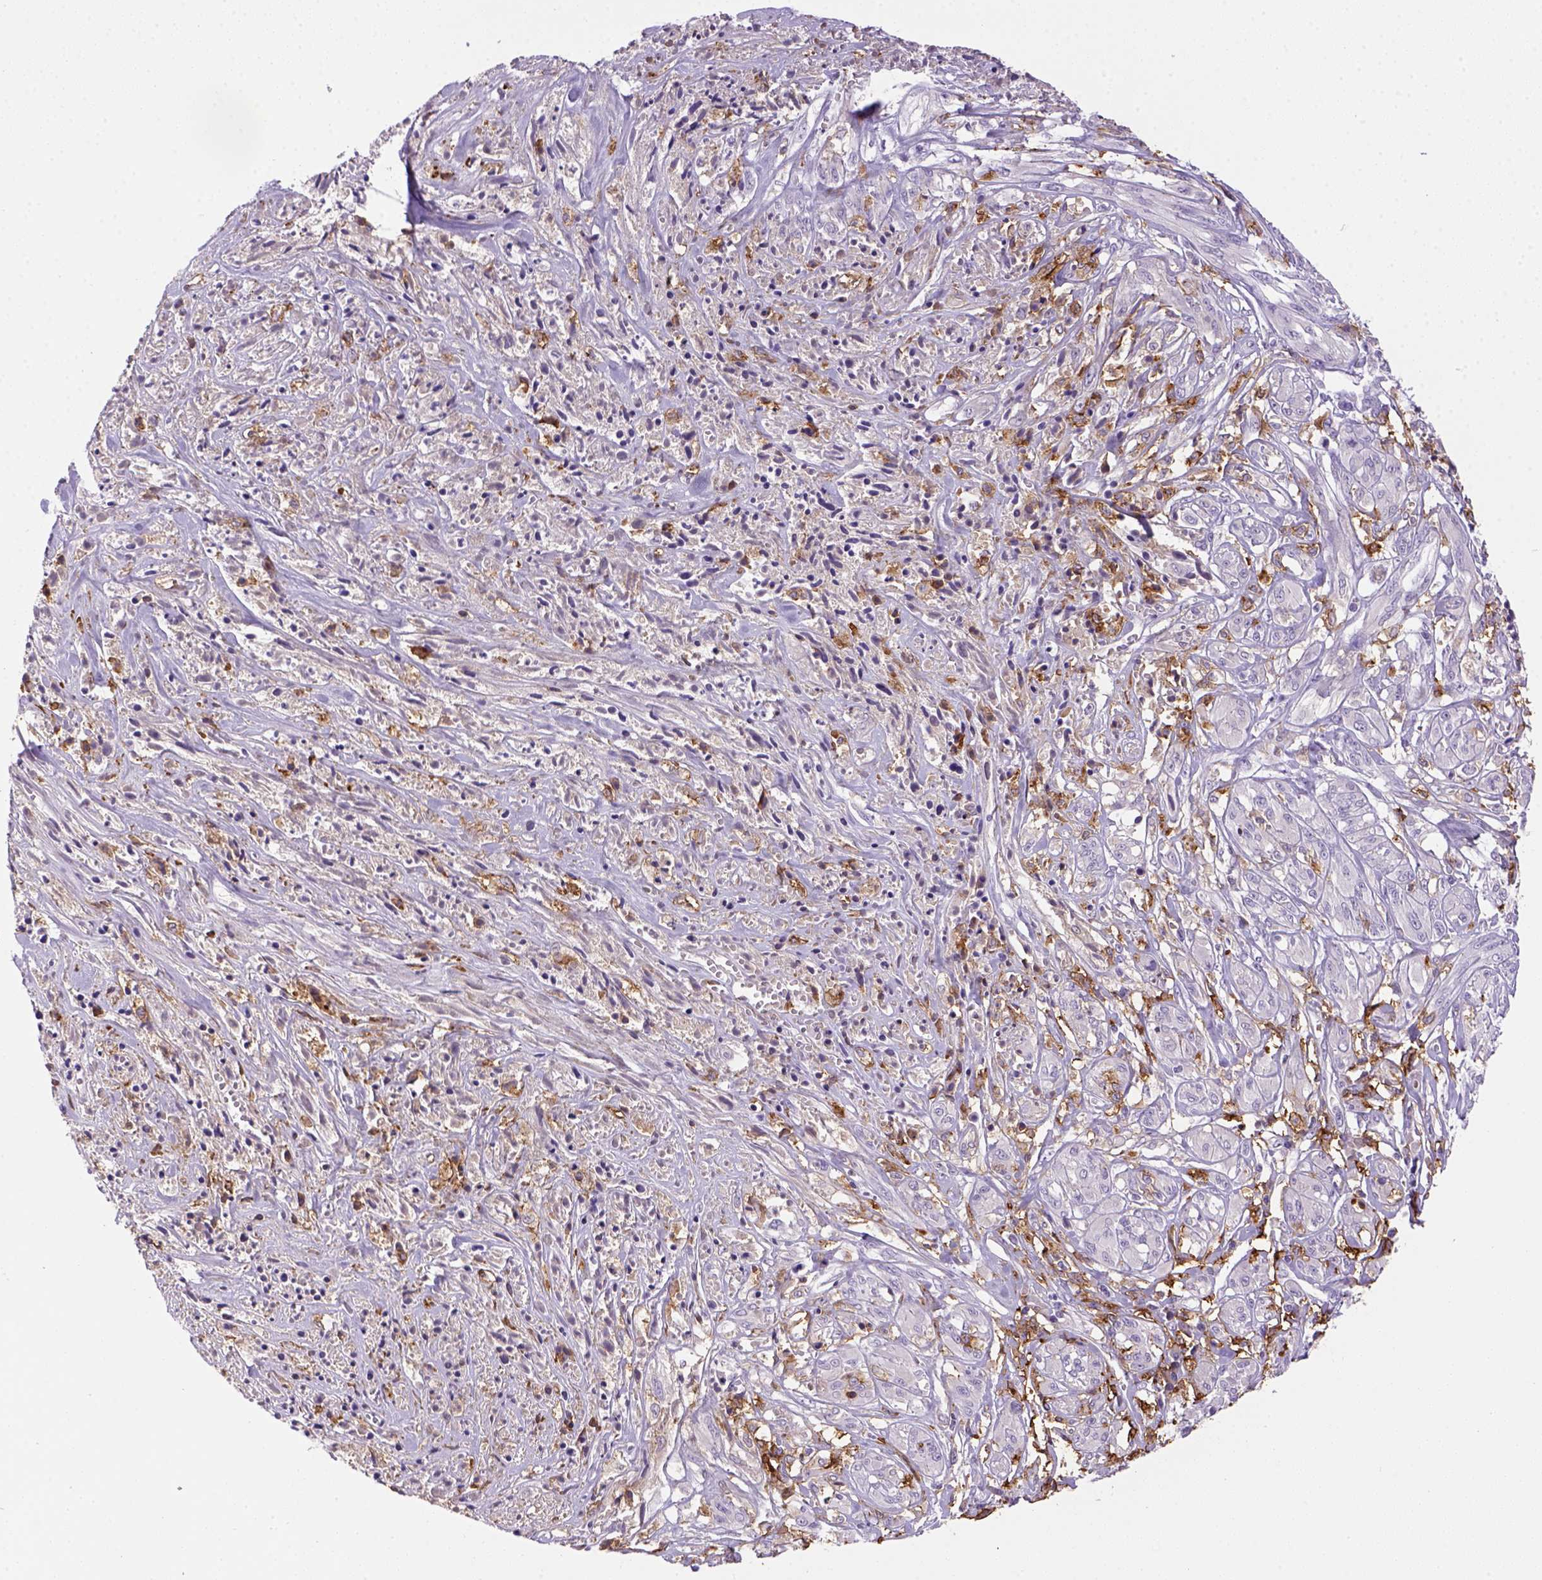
{"staining": {"intensity": "negative", "quantity": "none", "location": "none"}, "tissue": "melanoma", "cell_type": "Tumor cells", "image_type": "cancer", "snomed": [{"axis": "morphology", "description": "Malignant melanoma, NOS"}, {"axis": "topography", "description": "Skin"}], "caption": "Human malignant melanoma stained for a protein using immunohistochemistry exhibits no expression in tumor cells.", "gene": "CD14", "patient": {"sex": "female", "age": 91}}